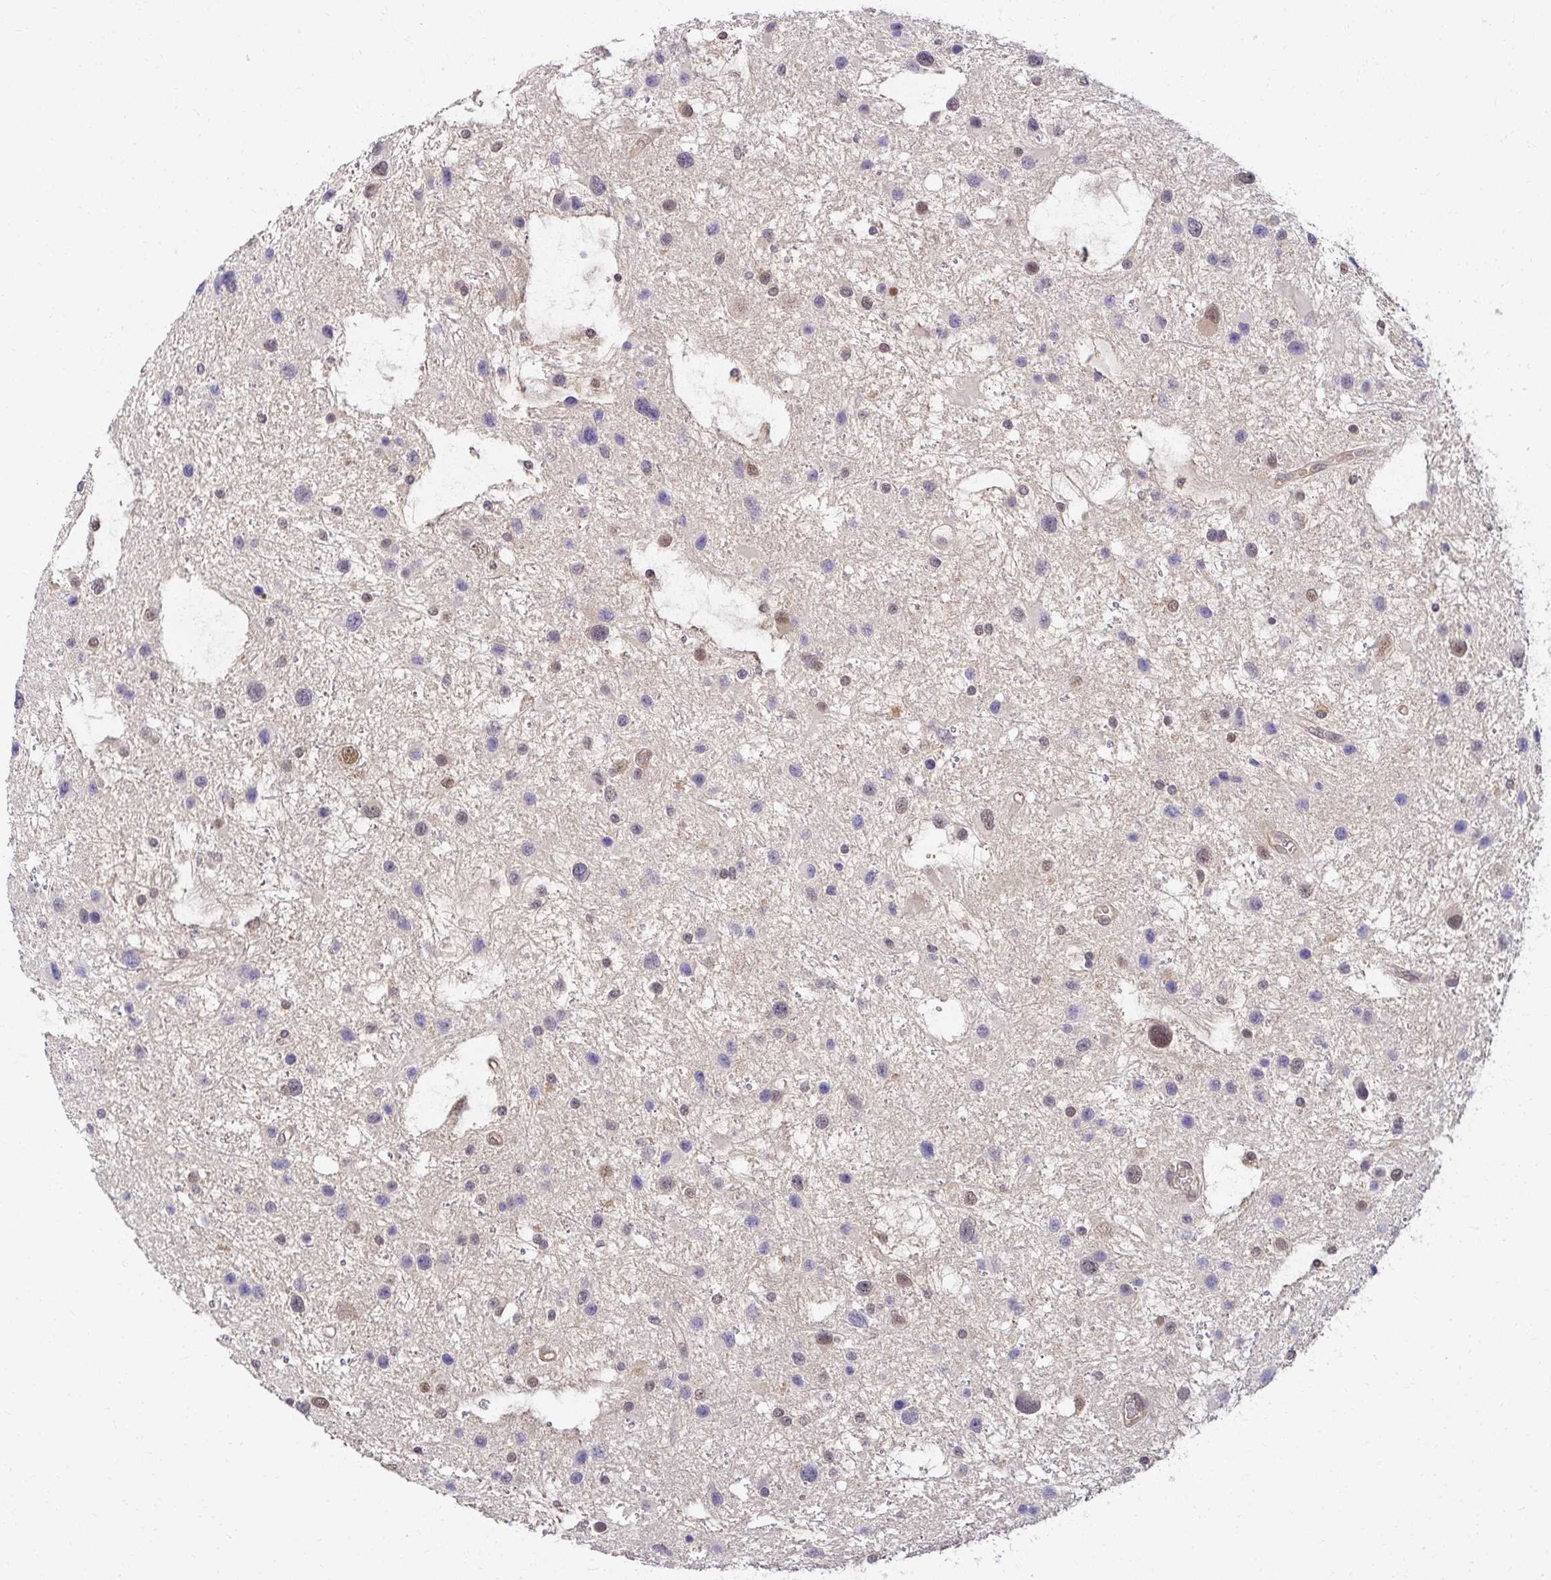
{"staining": {"intensity": "moderate", "quantity": "<25%", "location": "nuclear"}, "tissue": "glioma", "cell_type": "Tumor cells", "image_type": "cancer", "snomed": [{"axis": "morphology", "description": "Glioma, malignant, Low grade"}, {"axis": "topography", "description": "Brain"}], "caption": "Tumor cells show moderate nuclear expression in approximately <25% of cells in glioma.", "gene": "PSMA4", "patient": {"sex": "female", "age": 32}}